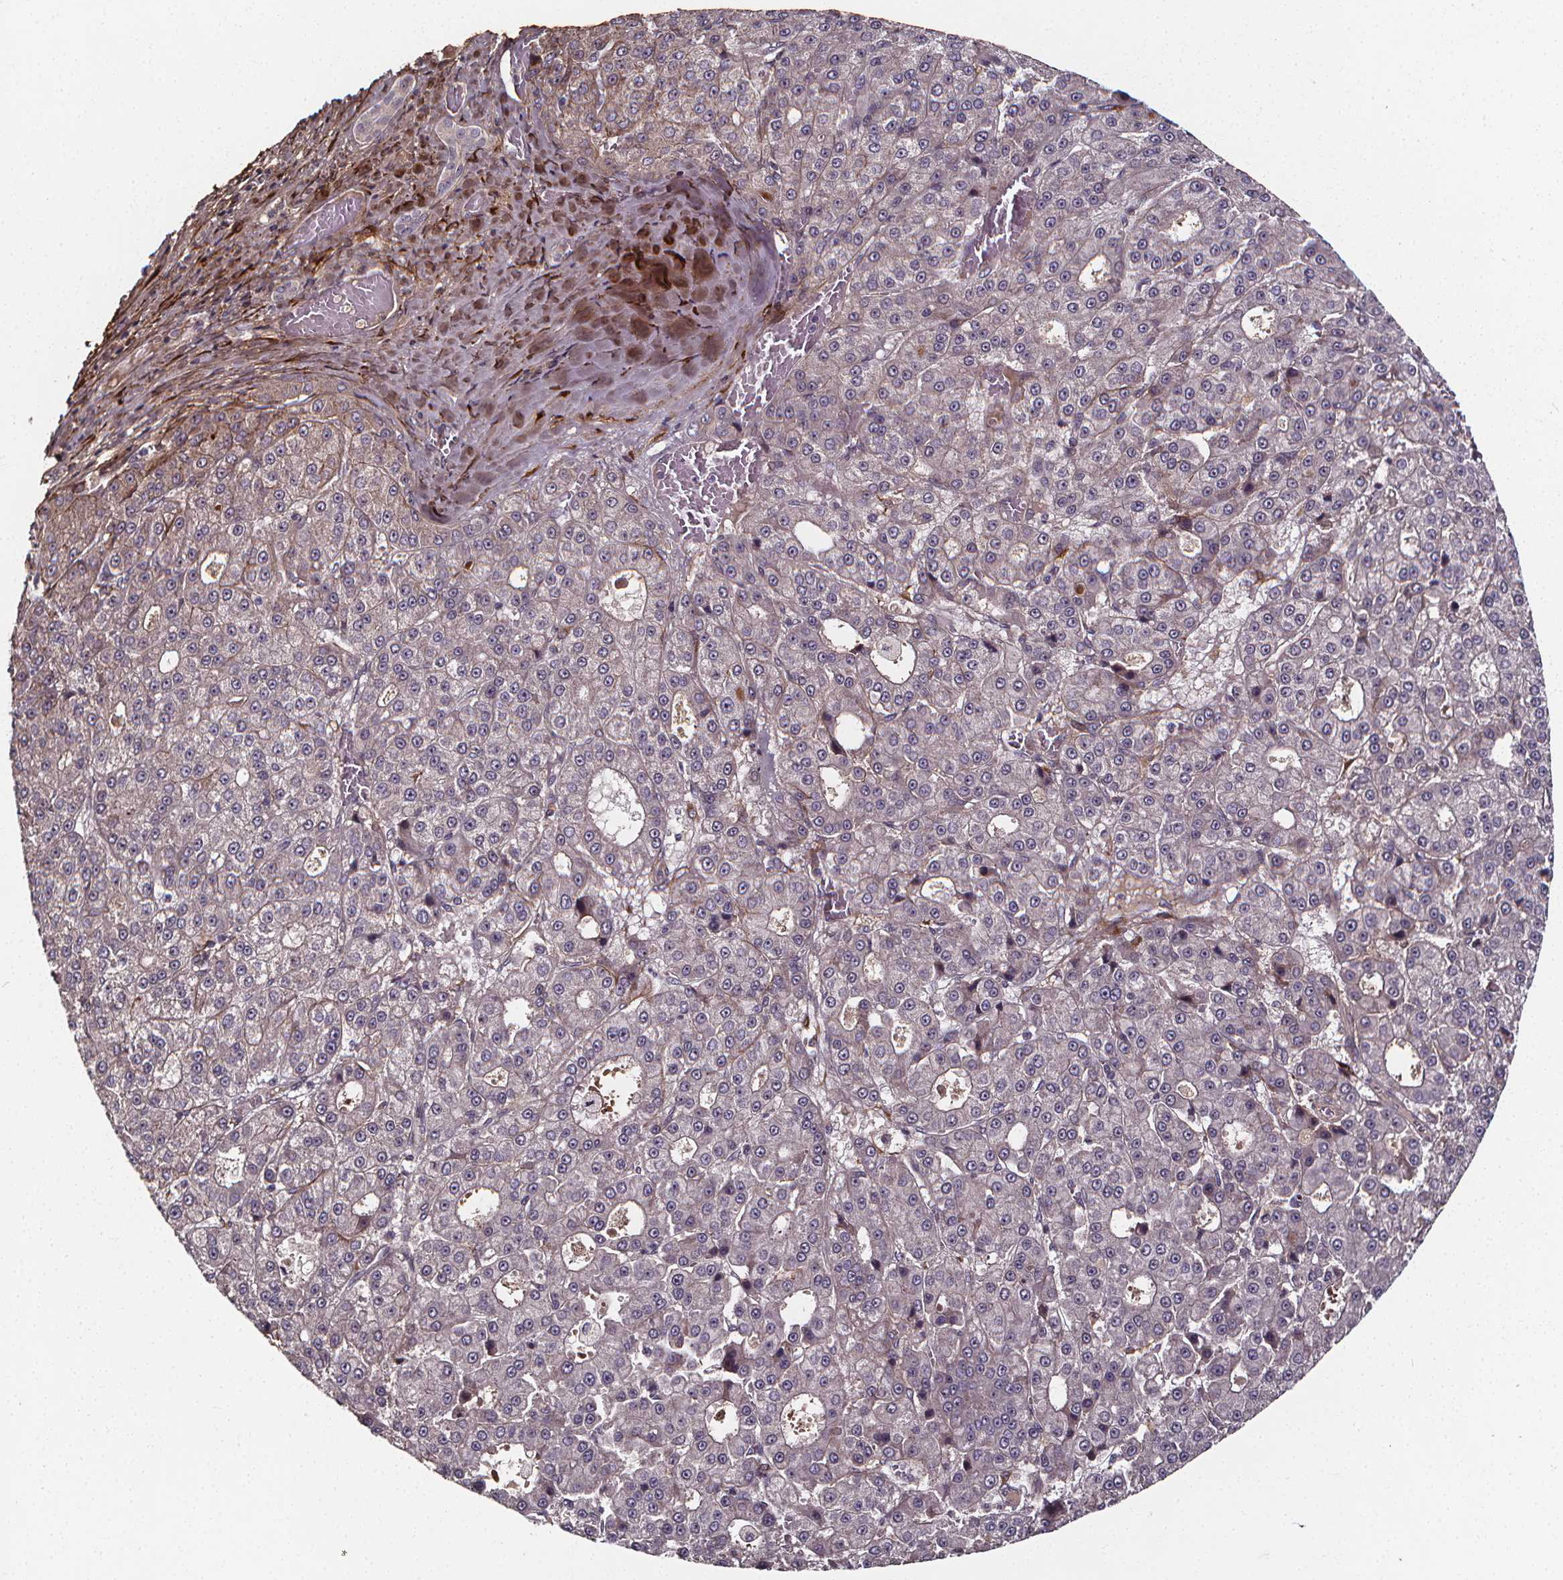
{"staining": {"intensity": "negative", "quantity": "none", "location": "none"}, "tissue": "liver cancer", "cell_type": "Tumor cells", "image_type": "cancer", "snomed": [{"axis": "morphology", "description": "Carcinoma, Hepatocellular, NOS"}, {"axis": "topography", "description": "Liver"}], "caption": "IHC of hepatocellular carcinoma (liver) displays no staining in tumor cells.", "gene": "AEBP1", "patient": {"sex": "male", "age": 70}}